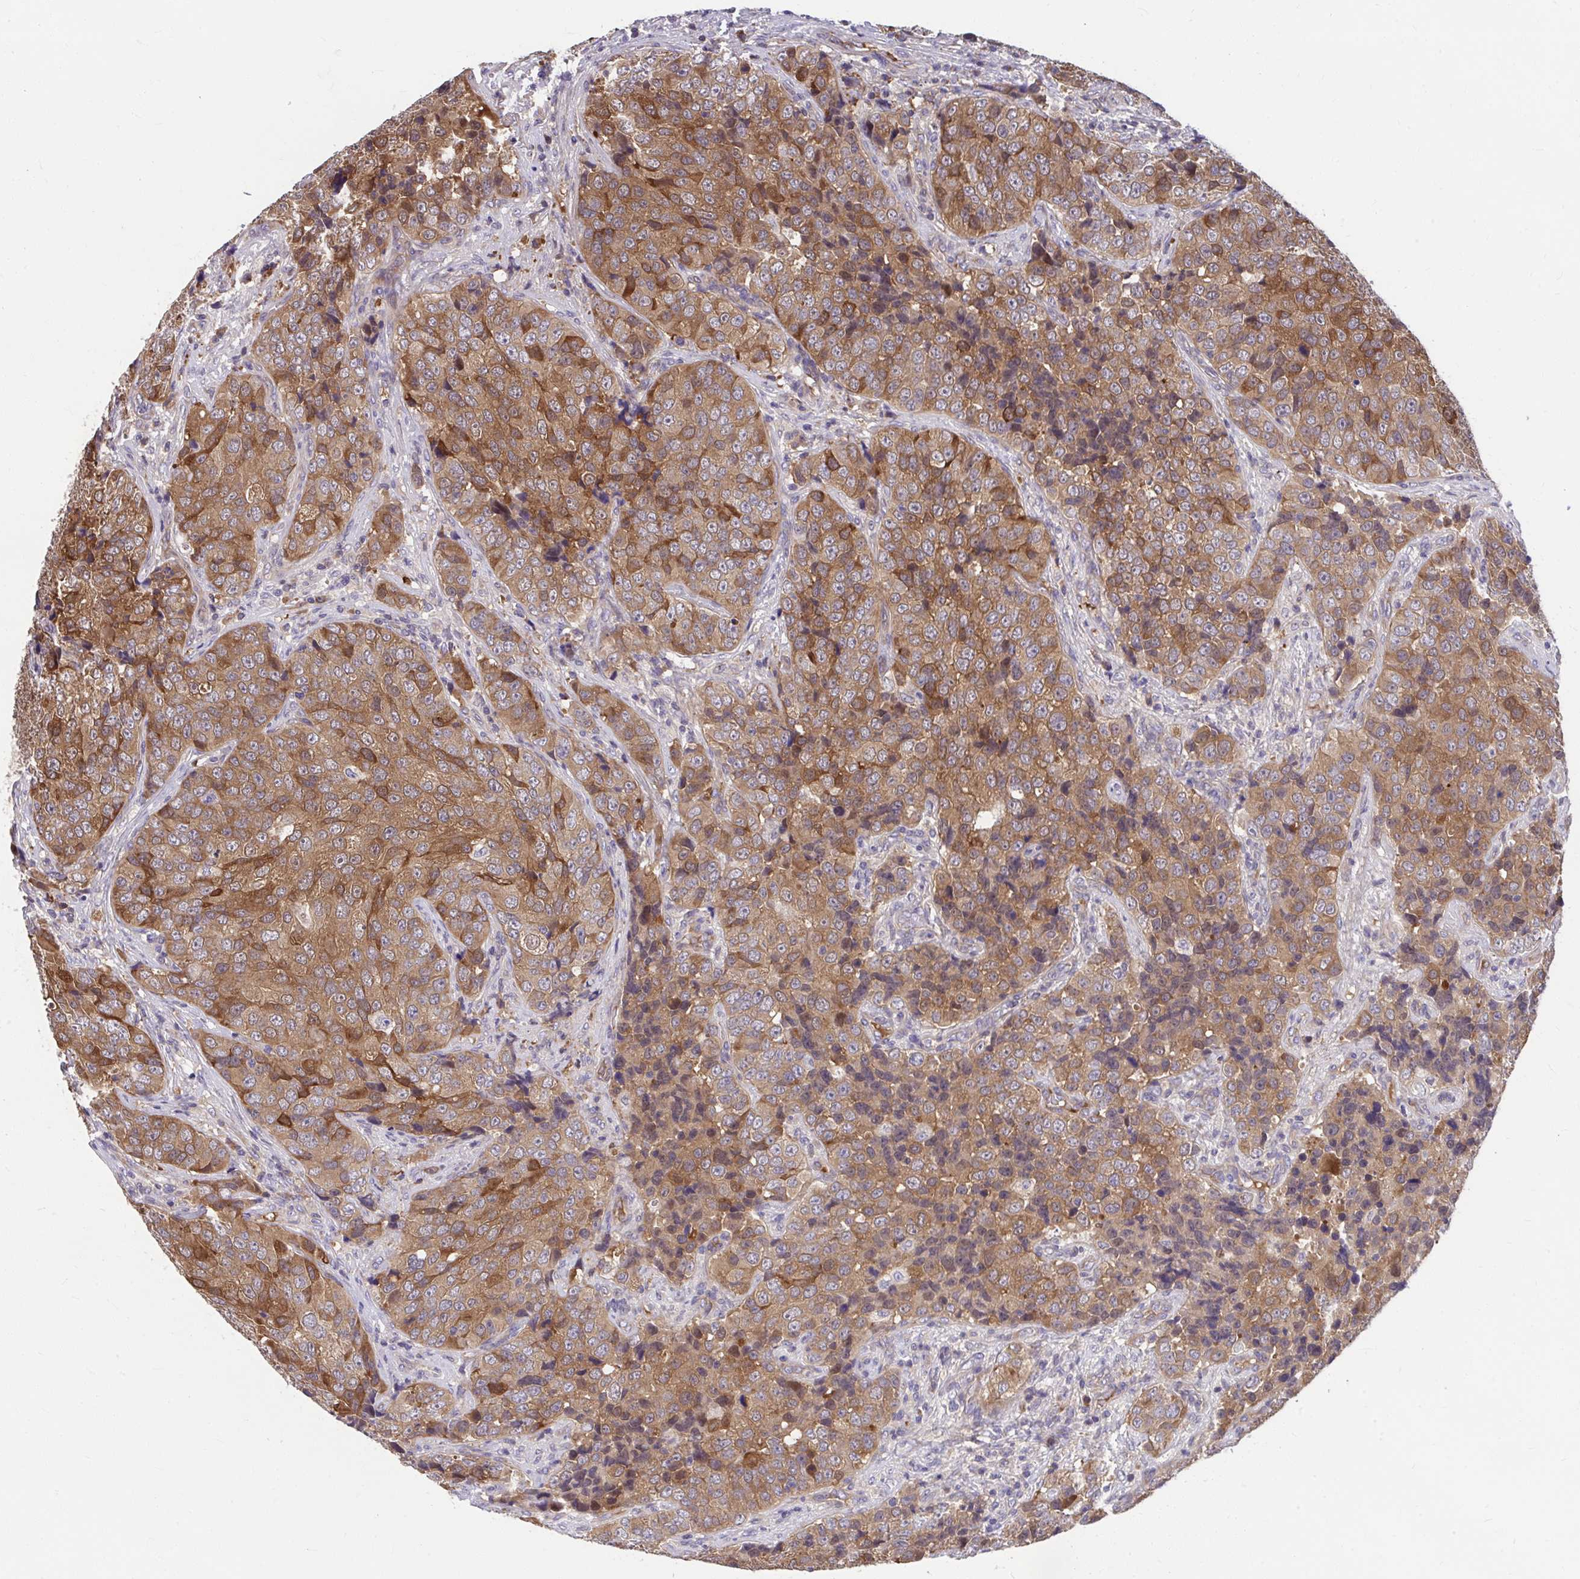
{"staining": {"intensity": "moderate", "quantity": ">75%", "location": "cytoplasmic/membranous"}, "tissue": "urothelial cancer", "cell_type": "Tumor cells", "image_type": "cancer", "snomed": [{"axis": "morphology", "description": "Urothelial carcinoma, NOS"}, {"axis": "topography", "description": "Urinary bladder"}], "caption": "A brown stain labels moderate cytoplasmic/membranous positivity of a protein in human transitional cell carcinoma tumor cells. (DAB IHC, brown staining for protein, blue staining for nuclei).", "gene": "PCDHB7", "patient": {"sex": "male", "age": 52}}